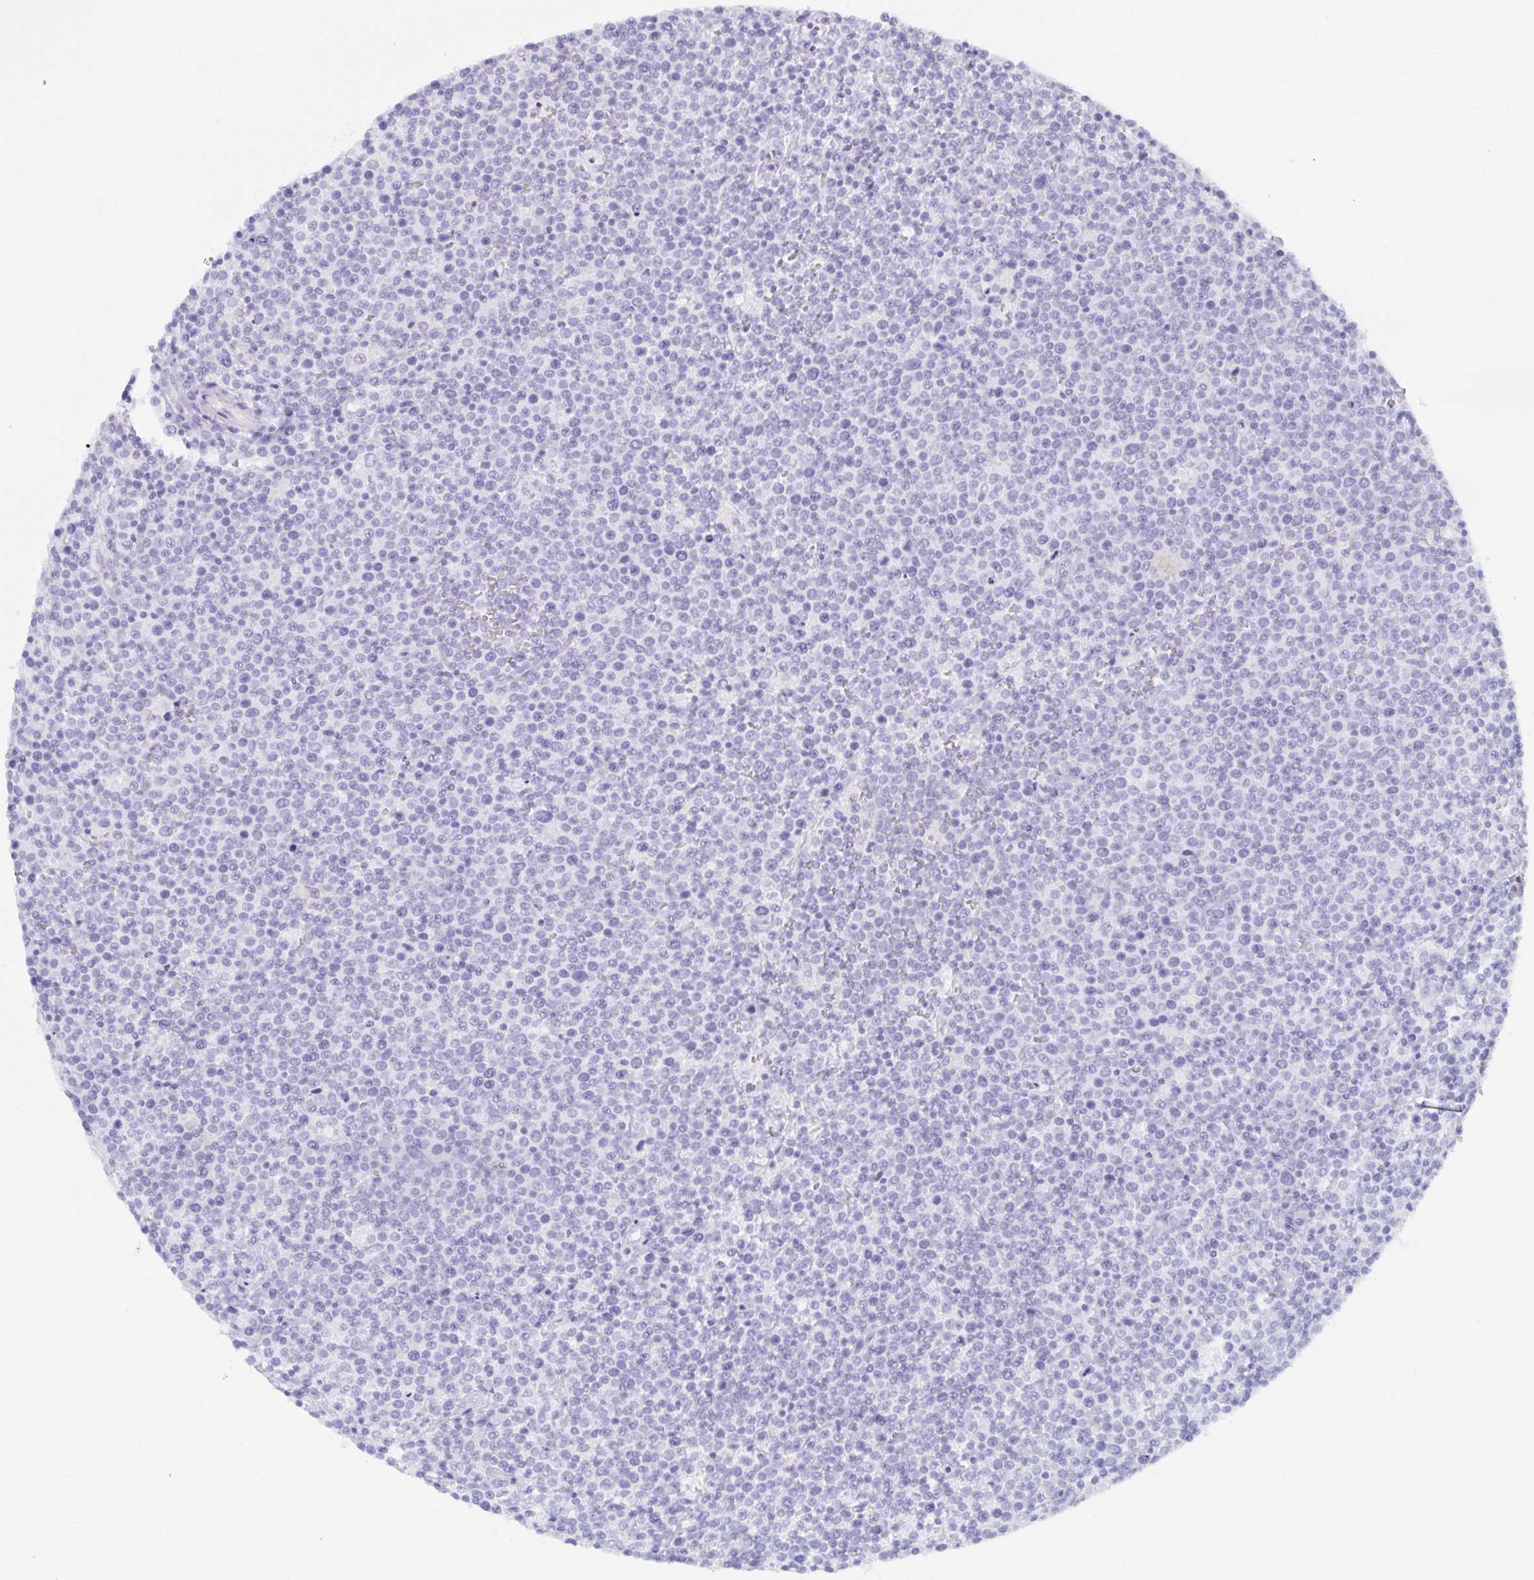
{"staining": {"intensity": "negative", "quantity": "none", "location": "none"}, "tissue": "lymphoma", "cell_type": "Tumor cells", "image_type": "cancer", "snomed": [{"axis": "morphology", "description": "Malignant lymphoma, non-Hodgkin's type, High grade"}, {"axis": "topography", "description": "Lymph node"}], "caption": "Histopathology image shows no significant protein positivity in tumor cells of lymphoma.", "gene": "SPAG4", "patient": {"sex": "male", "age": 61}}